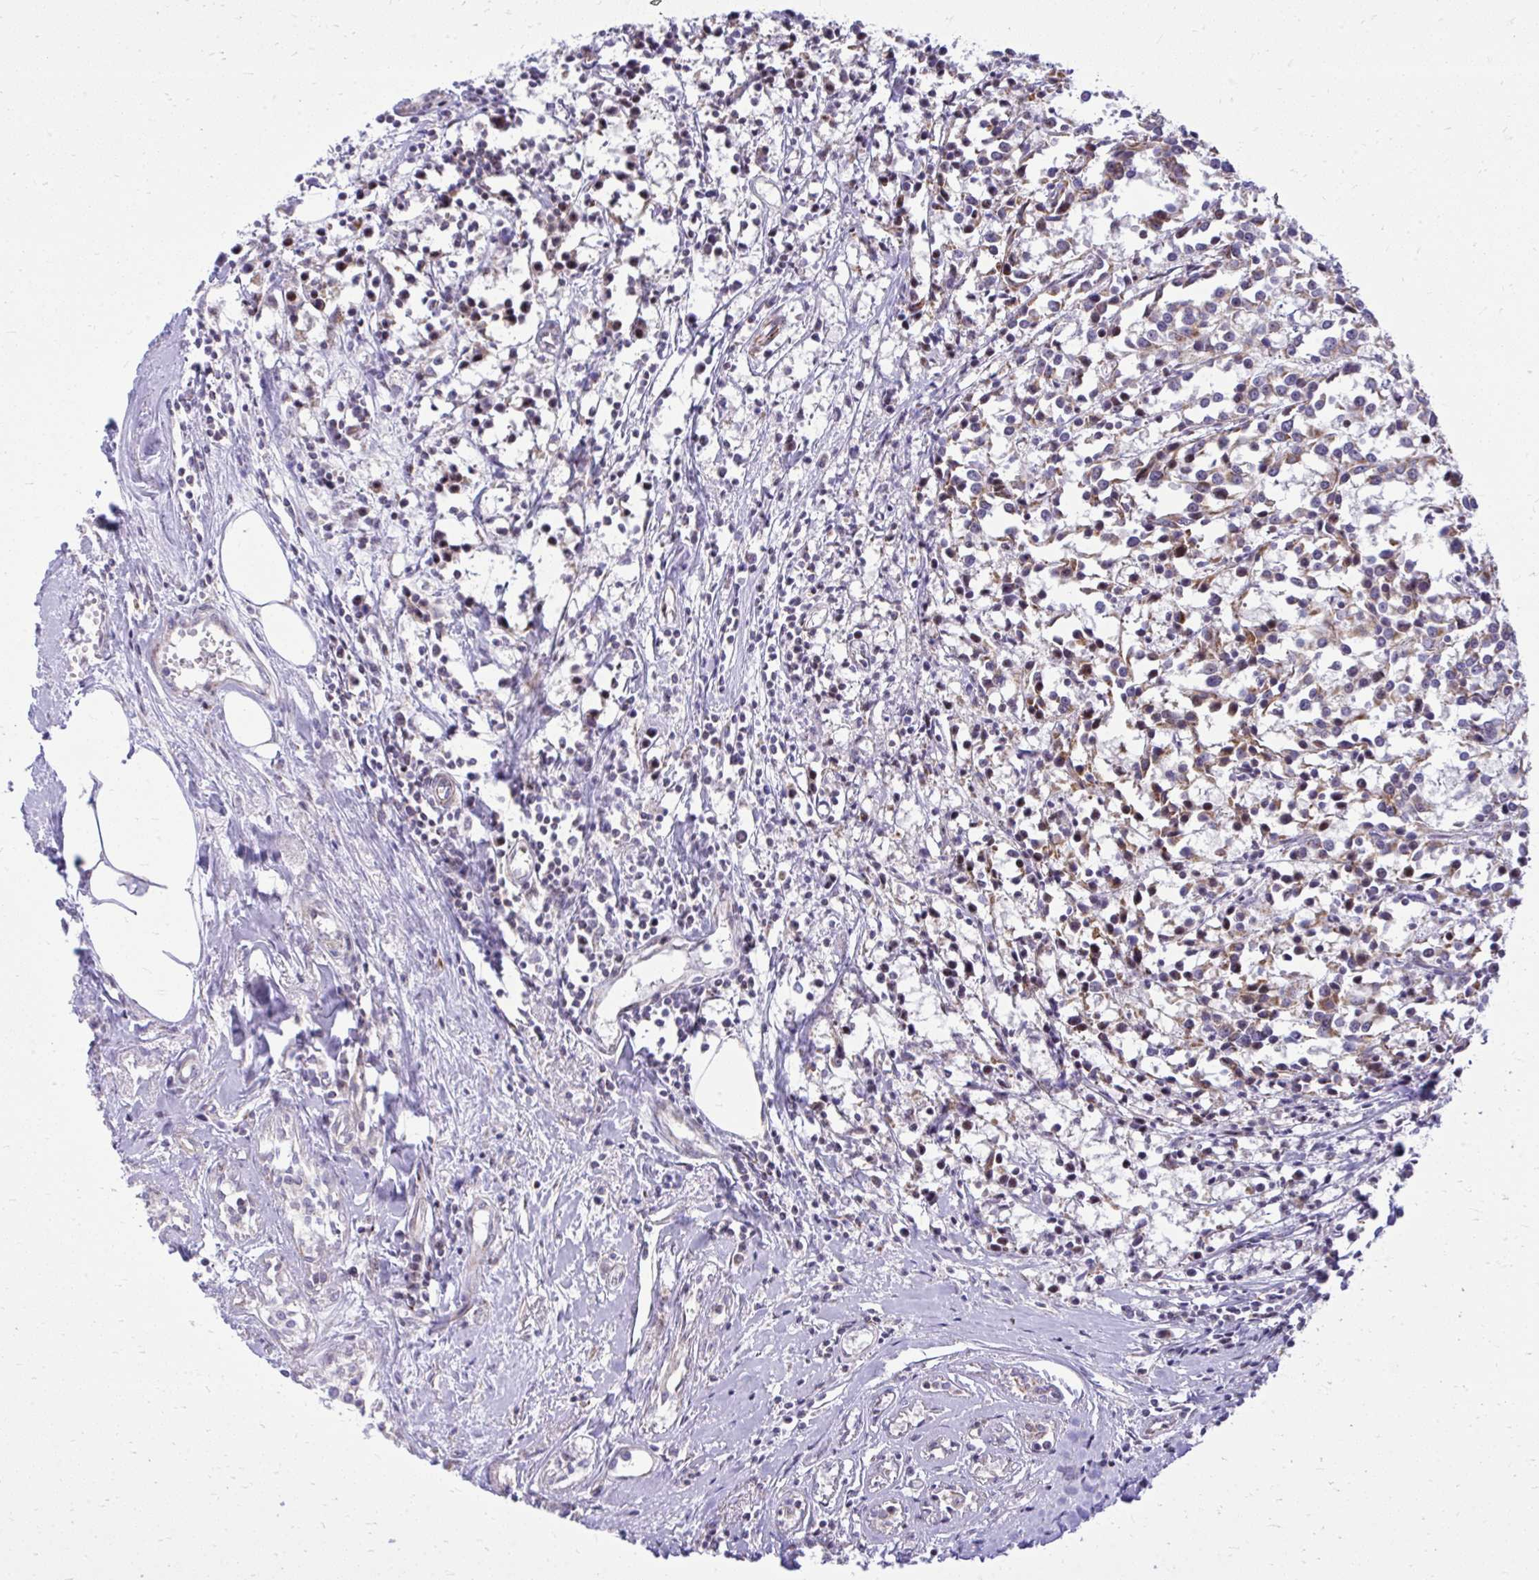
{"staining": {"intensity": "negative", "quantity": "none", "location": "none"}, "tissue": "breast cancer", "cell_type": "Tumor cells", "image_type": "cancer", "snomed": [{"axis": "morphology", "description": "Duct carcinoma"}, {"axis": "topography", "description": "Breast"}], "caption": "Human infiltrating ductal carcinoma (breast) stained for a protein using IHC exhibits no staining in tumor cells.", "gene": "GPRIN3", "patient": {"sex": "female", "age": 80}}